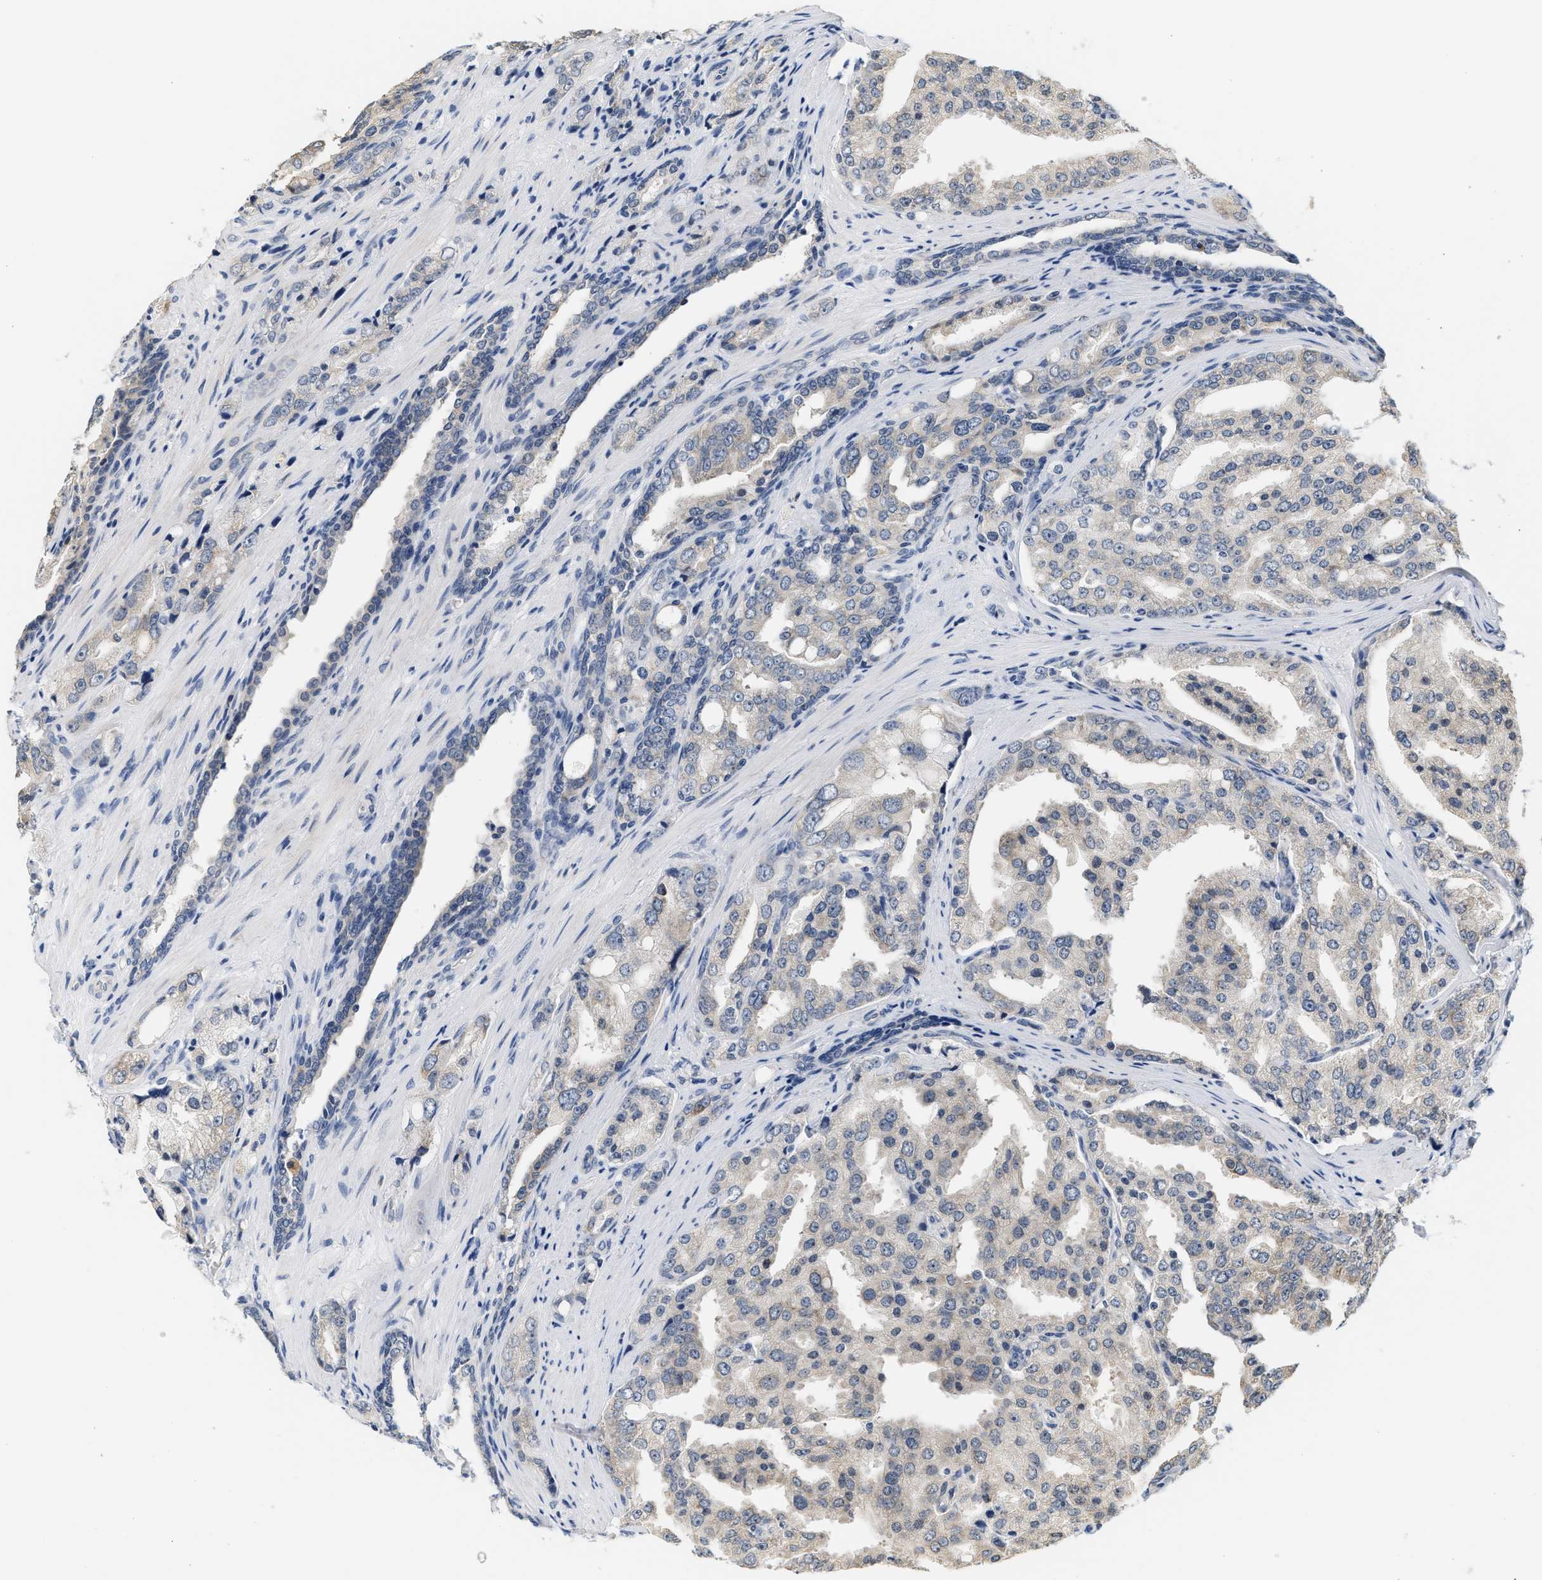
{"staining": {"intensity": "weak", "quantity": "<25%", "location": "cytoplasmic/membranous"}, "tissue": "prostate cancer", "cell_type": "Tumor cells", "image_type": "cancer", "snomed": [{"axis": "morphology", "description": "Adenocarcinoma, High grade"}, {"axis": "topography", "description": "Prostate"}], "caption": "An immunohistochemistry (IHC) image of prostate cancer (adenocarcinoma (high-grade)) is shown. There is no staining in tumor cells of prostate cancer (adenocarcinoma (high-grade)).", "gene": "GIGYF1", "patient": {"sex": "male", "age": 50}}